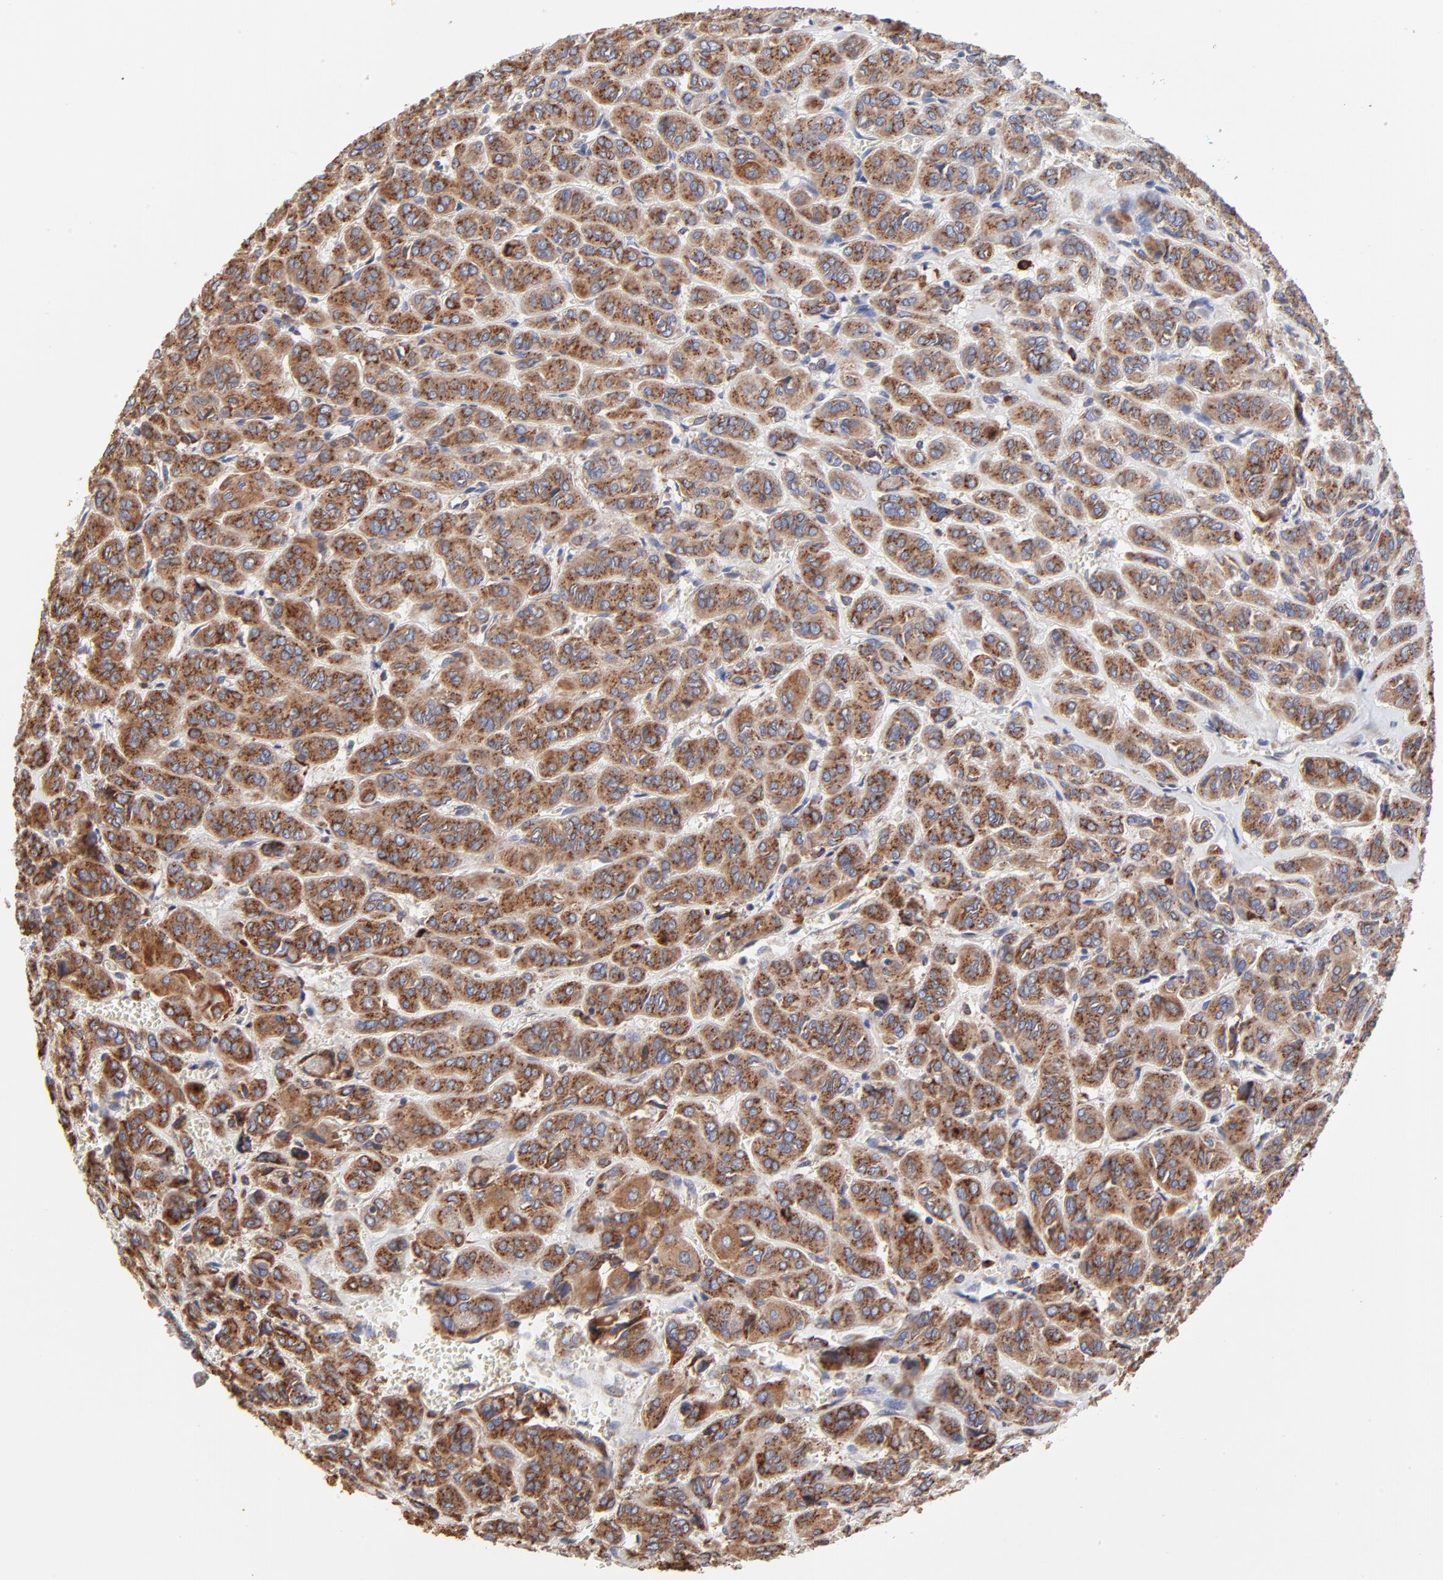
{"staining": {"intensity": "moderate", "quantity": ">75%", "location": "cytoplasmic/membranous"}, "tissue": "thyroid cancer", "cell_type": "Tumor cells", "image_type": "cancer", "snomed": [{"axis": "morphology", "description": "Follicular adenoma carcinoma, NOS"}, {"axis": "topography", "description": "Thyroid gland"}], "caption": "About >75% of tumor cells in human thyroid follicular adenoma carcinoma demonstrate moderate cytoplasmic/membranous protein expression as visualized by brown immunohistochemical staining.", "gene": "LMAN1", "patient": {"sex": "female", "age": 71}}